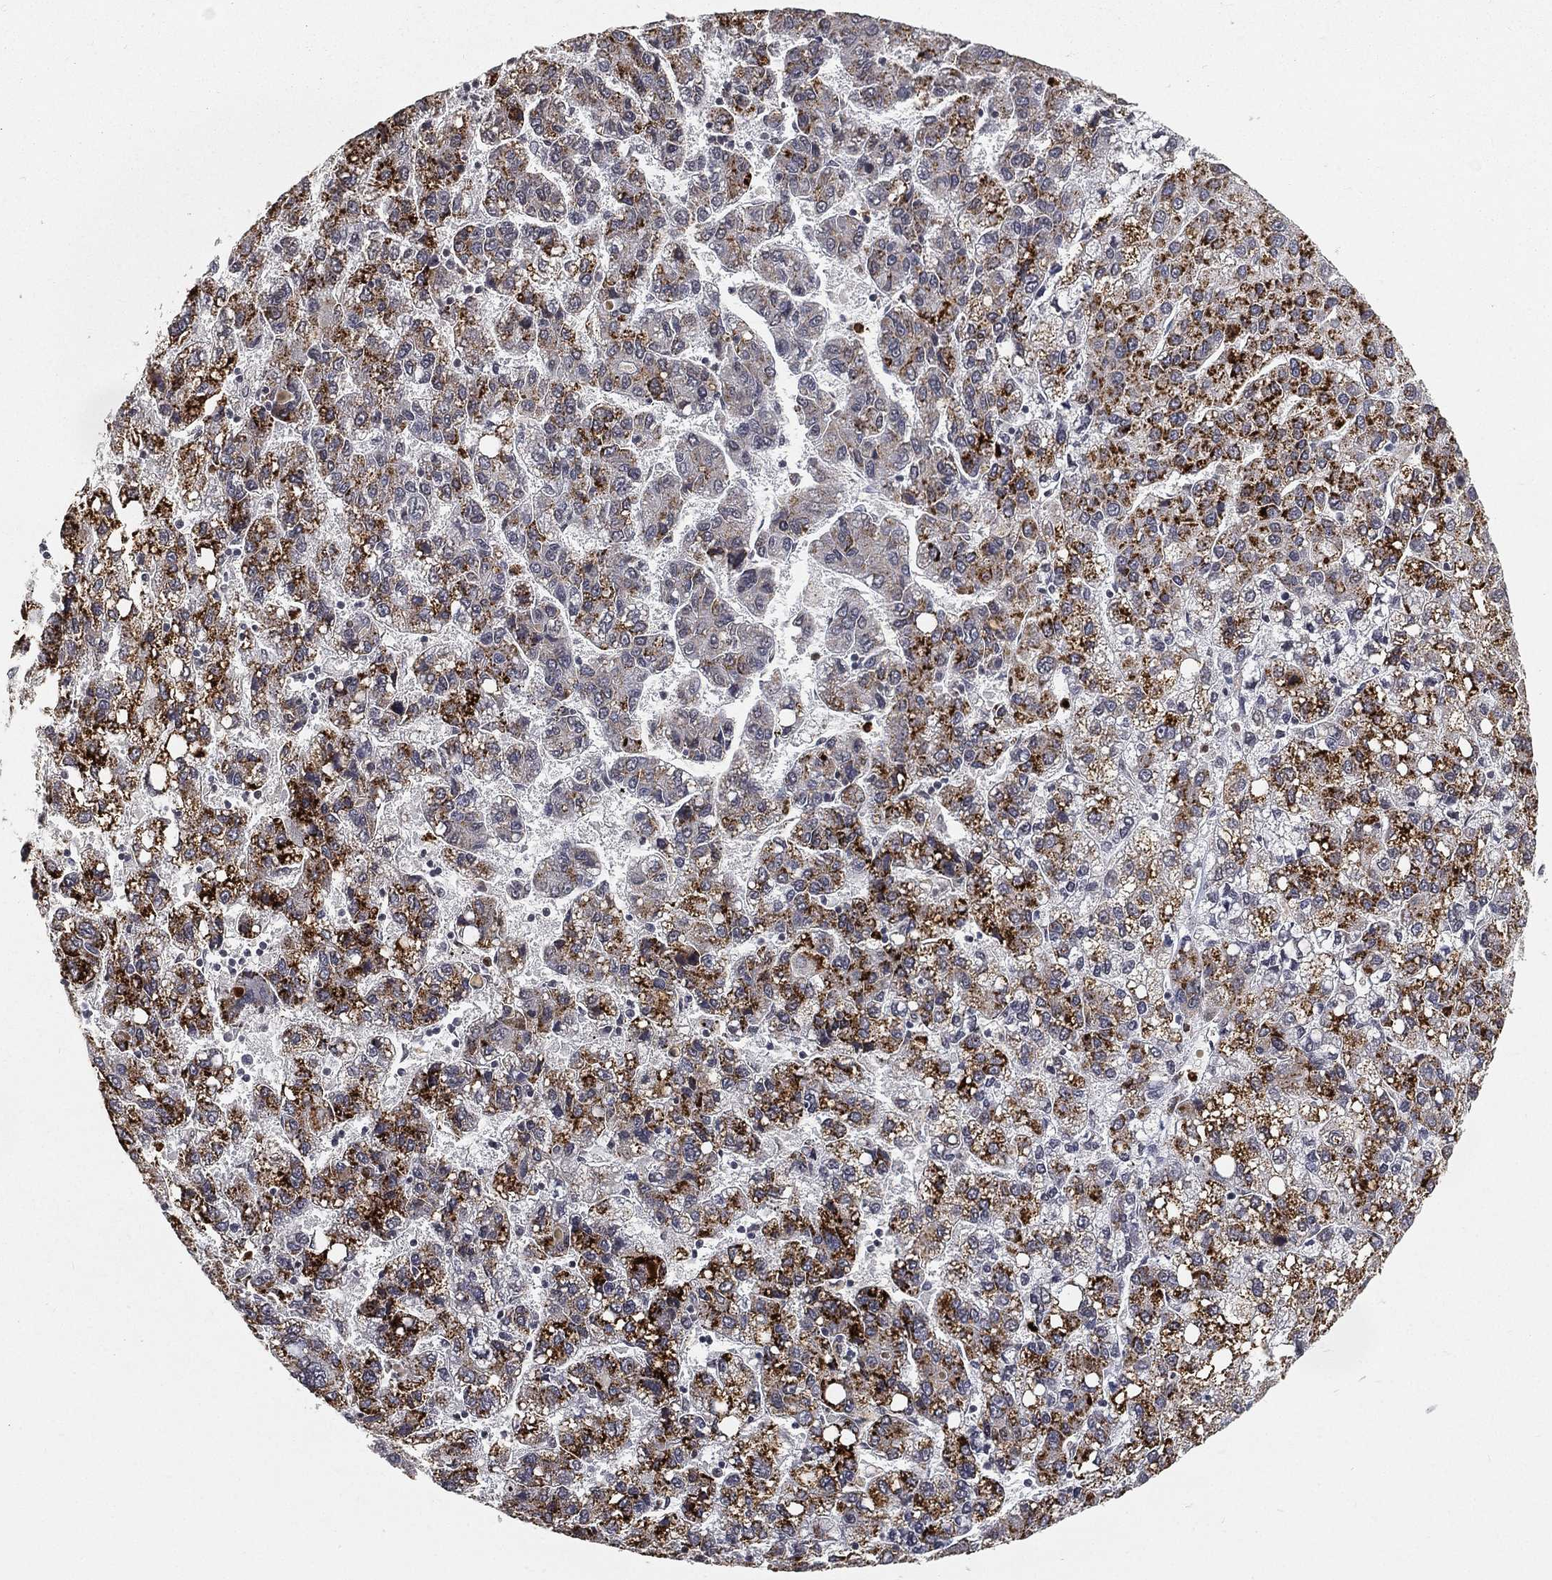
{"staining": {"intensity": "strong", "quantity": "25%-75%", "location": "cytoplasmic/membranous"}, "tissue": "liver cancer", "cell_type": "Tumor cells", "image_type": "cancer", "snomed": [{"axis": "morphology", "description": "Carcinoma, Hepatocellular, NOS"}, {"axis": "topography", "description": "Liver"}], "caption": "DAB immunohistochemical staining of human liver cancer shows strong cytoplasmic/membranous protein staining in about 25%-75% of tumor cells. (Stains: DAB in brown, nuclei in blue, Microscopy: brightfield microscopy at high magnification).", "gene": "ARG1", "patient": {"sex": "female", "age": 82}}